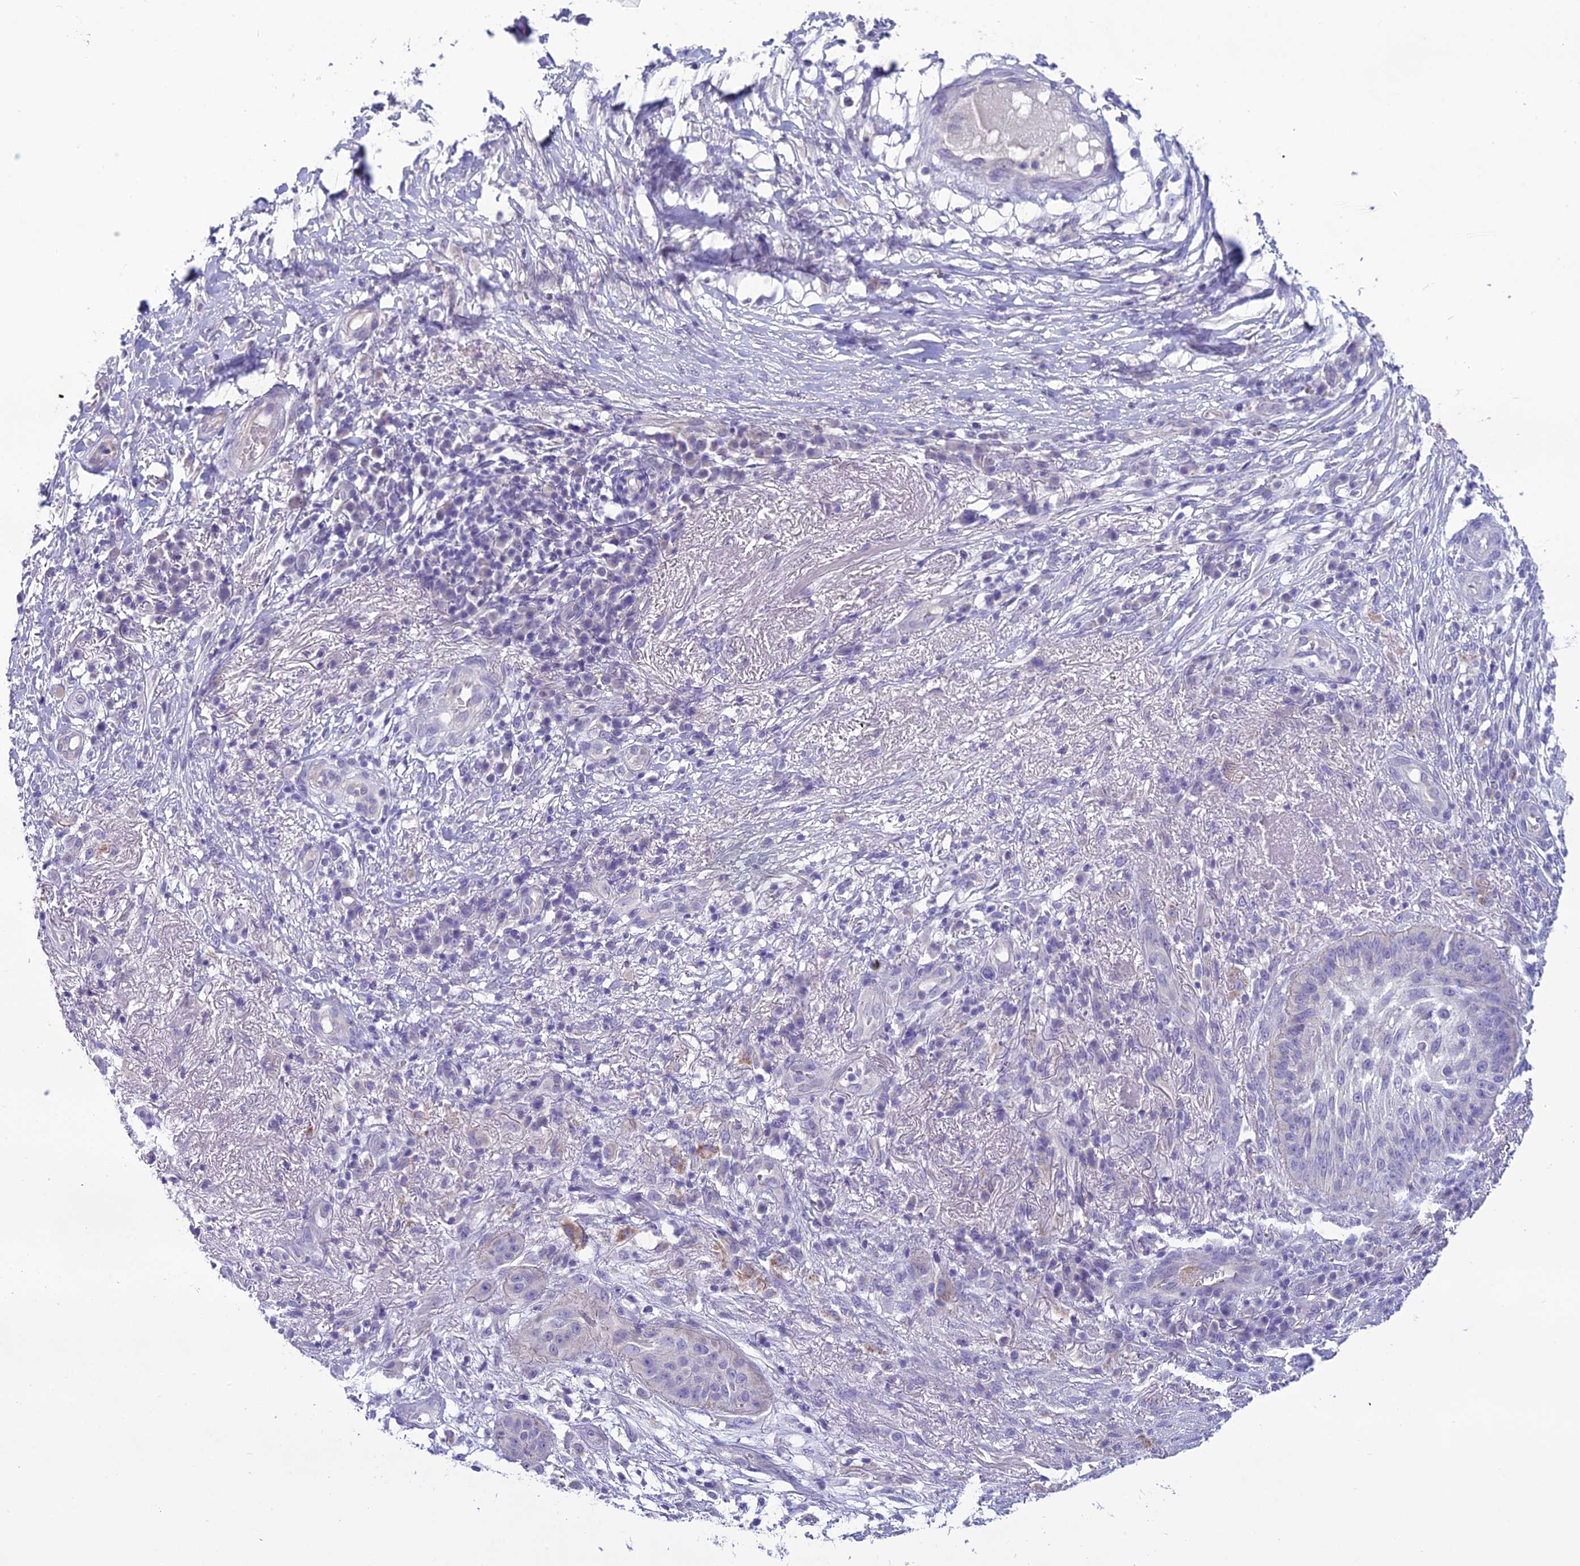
{"staining": {"intensity": "negative", "quantity": "none", "location": "none"}, "tissue": "skin cancer", "cell_type": "Tumor cells", "image_type": "cancer", "snomed": [{"axis": "morphology", "description": "Squamous cell carcinoma, NOS"}, {"axis": "topography", "description": "Skin"}], "caption": "Tumor cells show no significant staining in skin cancer (squamous cell carcinoma). (DAB IHC visualized using brightfield microscopy, high magnification).", "gene": "SCRT1", "patient": {"sex": "male", "age": 70}}